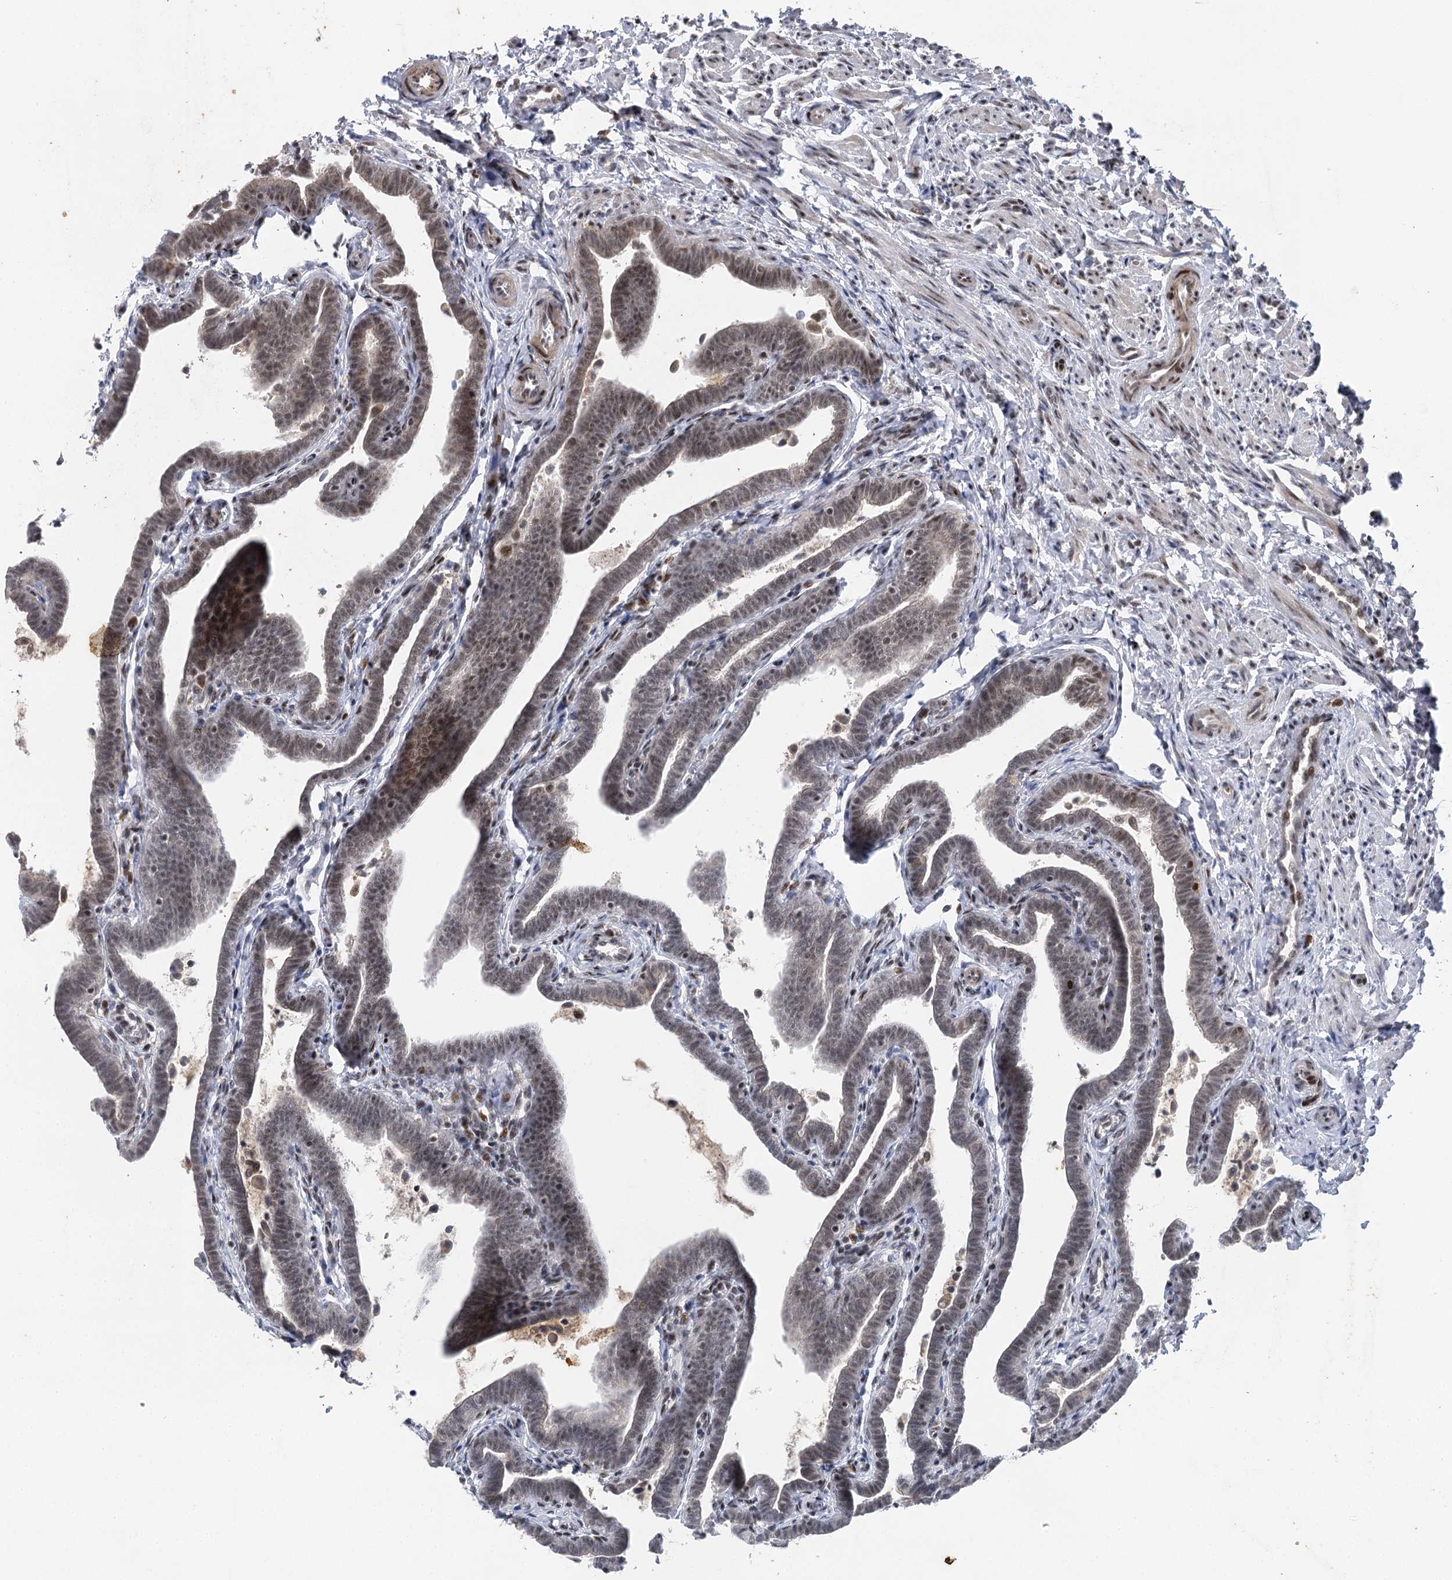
{"staining": {"intensity": "weak", "quantity": "25%-75%", "location": "cytoplasmic/membranous,nuclear"}, "tissue": "fallopian tube", "cell_type": "Glandular cells", "image_type": "normal", "snomed": [{"axis": "morphology", "description": "Normal tissue, NOS"}, {"axis": "topography", "description": "Fallopian tube"}], "caption": "High-power microscopy captured an IHC histopathology image of unremarkable fallopian tube, revealing weak cytoplasmic/membranous,nuclear staining in approximately 25%-75% of glandular cells.", "gene": "IL11RA", "patient": {"sex": "female", "age": 36}}